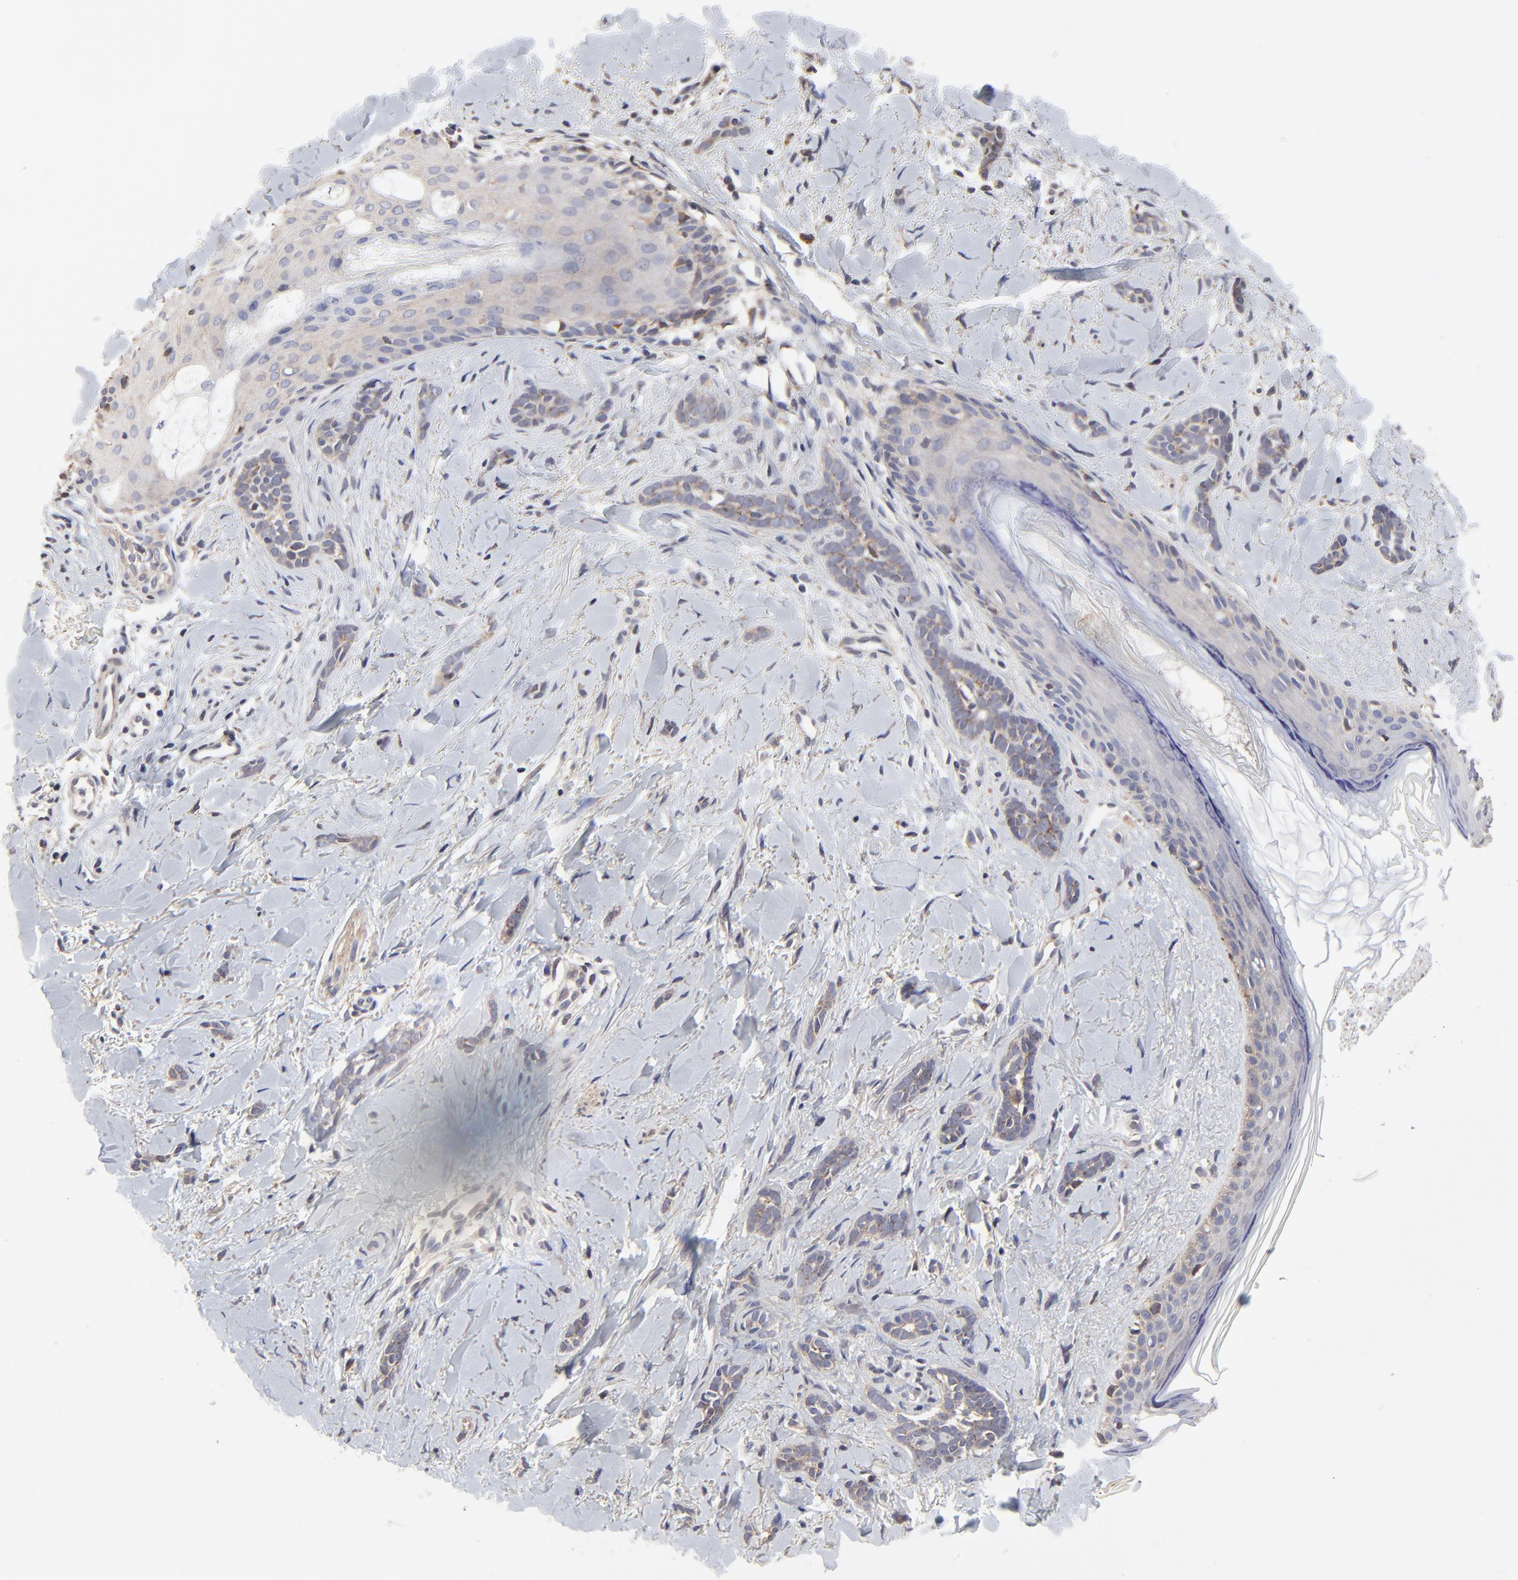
{"staining": {"intensity": "weak", "quantity": "25%-75%", "location": "cytoplasmic/membranous"}, "tissue": "skin cancer", "cell_type": "Tumor cells", "image_type": "cancer", "snomed": [{"axis": "morphology", "description": "Basal cell carcinoma"}, {"axis": "topography", "description": "Skin"}], "caption": "Immunohistochemical staining of human skin cancer demonstrates low levels of weak cytoplasmic/membranous protein expression in about 25%-75% of tumor cells.", "gene": "ELP2", "patient": {"sex": "female", "age": 37}}